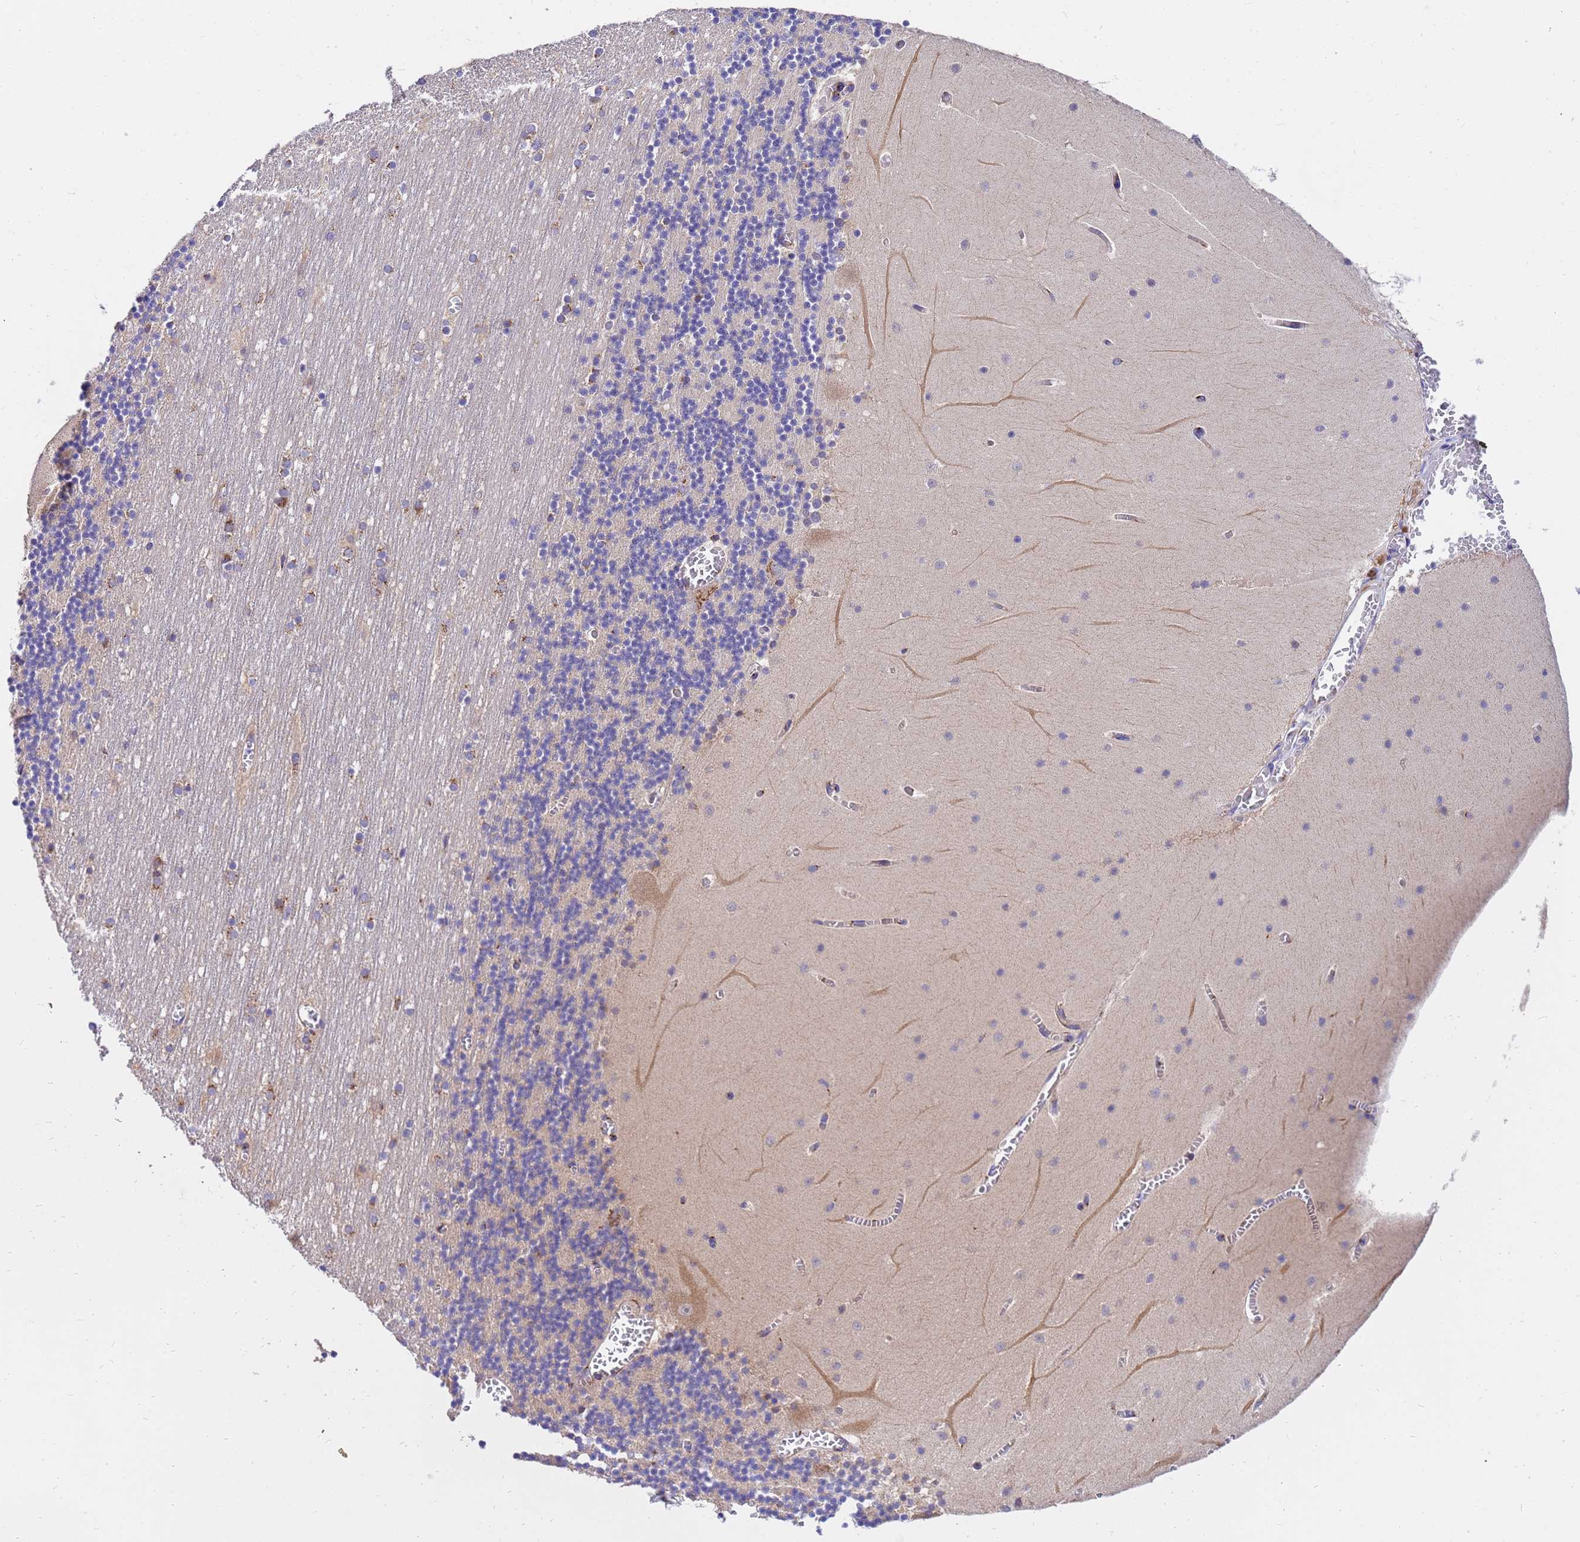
{"staining": {"intensity": "weak", "quantity": "25%-75%", "location": "cytoplasmic/membranous"}, "tissue": "cerebellum", "cell_type": "Cells in granular layer", "image_type": "normal", "snomed": [{"axis": "morphology", "description": "Normal tissue, NOS"}, {"axis": "topography", "description": "Cerebellum"}], "caption": "Protein staining reveals weak cytoplasmic/membranous expression in approximately 25%-75% of cells in granular layer in unremarkable cerebellum.", "gene": "HPS3", "patient": {"sex": "female", "age": 28}}